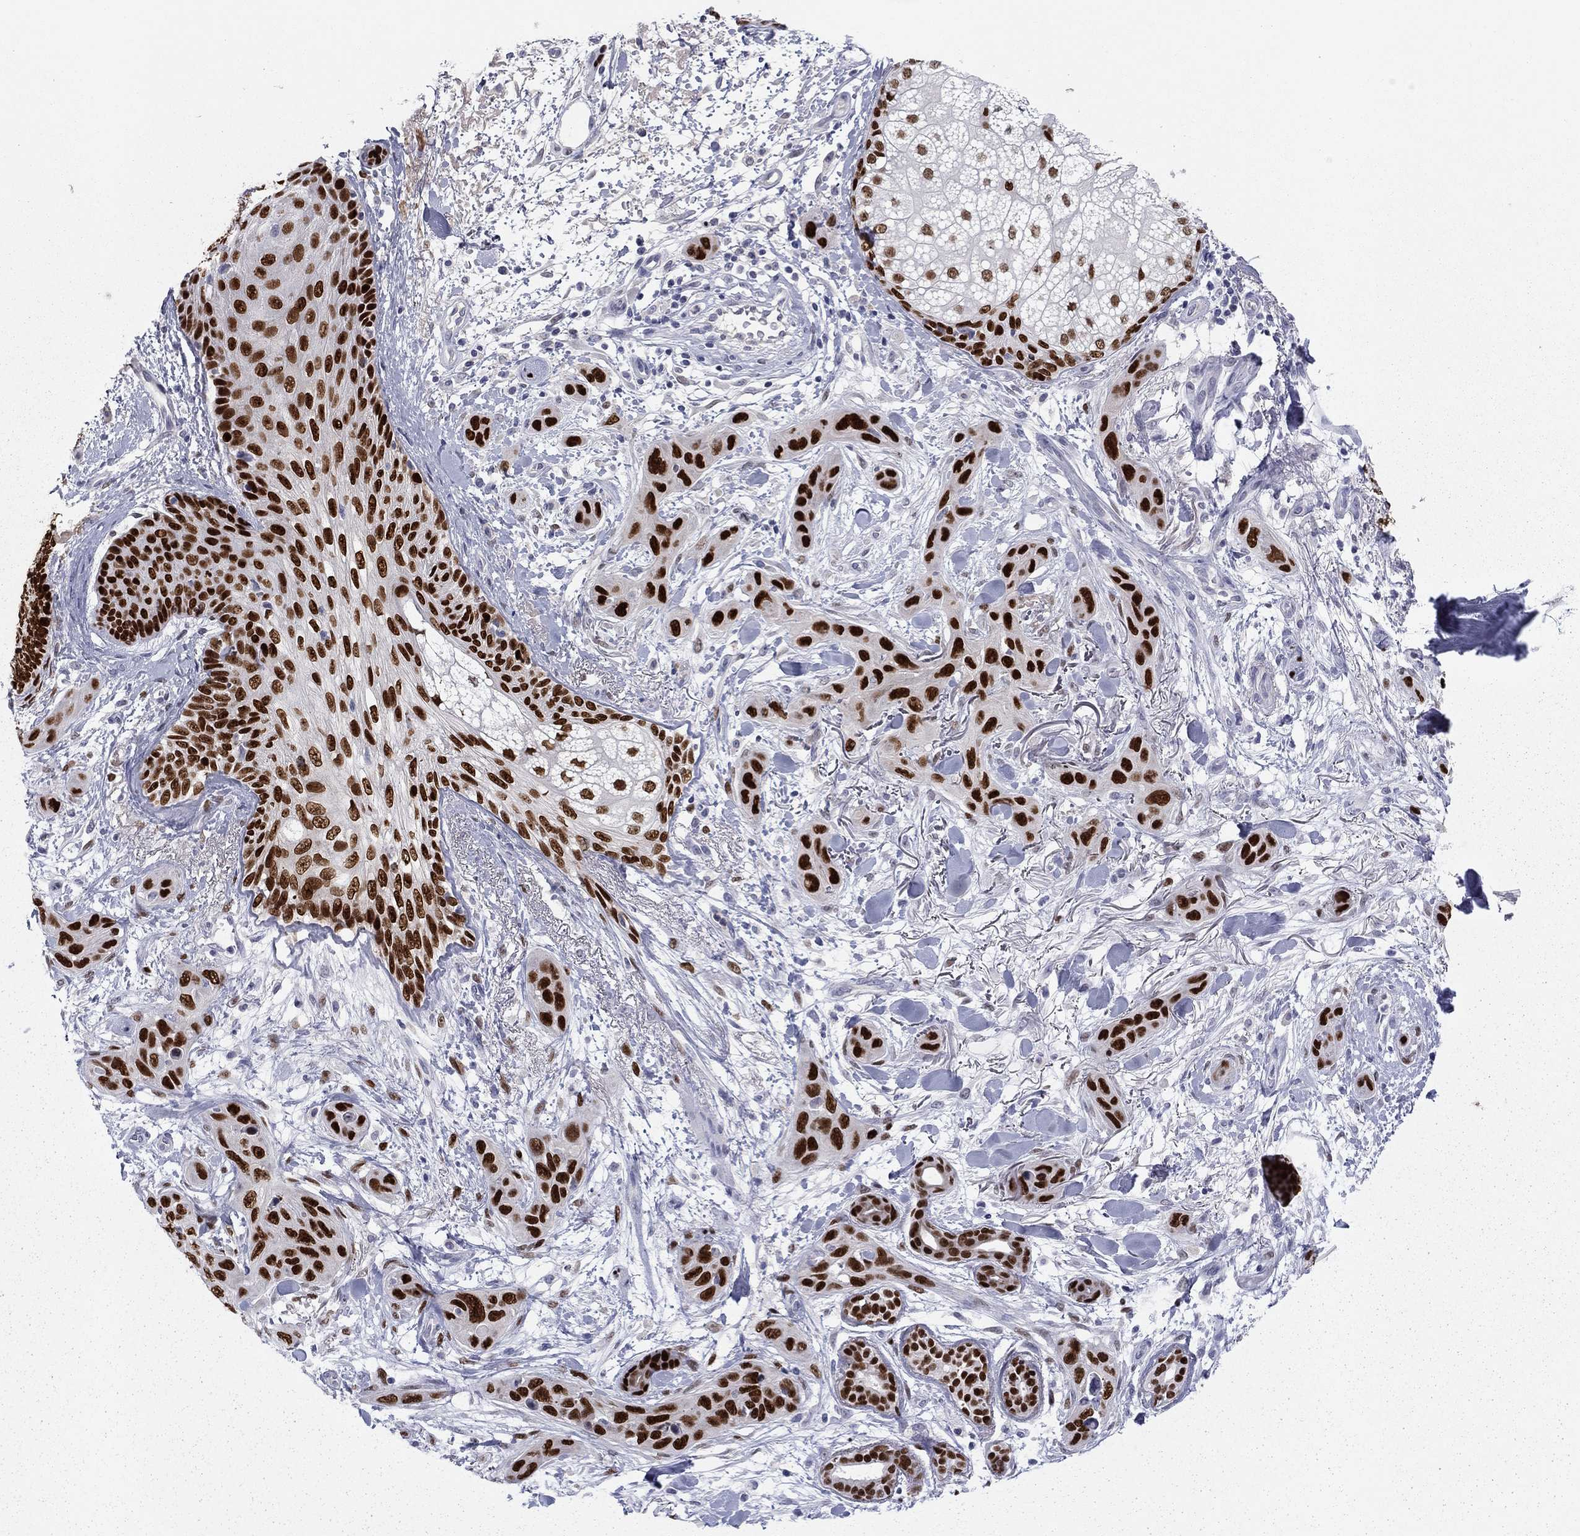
{"staining": {"intensity": "strong", "quantity": ">75%", "location": "nuclear"}, "tissue": "skin cancer", "cell_type": "Tumor cells", "image_type": "cancer", "snomed": [{"axis": "morphology", "description": "Squamous cell carcinoma, NOS"}, {"axis": "topography", "description": "Skin"}], "caption": "Protein expression analysis of human skin cancer (squamous cell carcinoma) reveals strong nuclear positivity in approximately >75% of tumor cells.", "gene": "TFAP2B", "patient": {"sex": "male", "age": 78}}